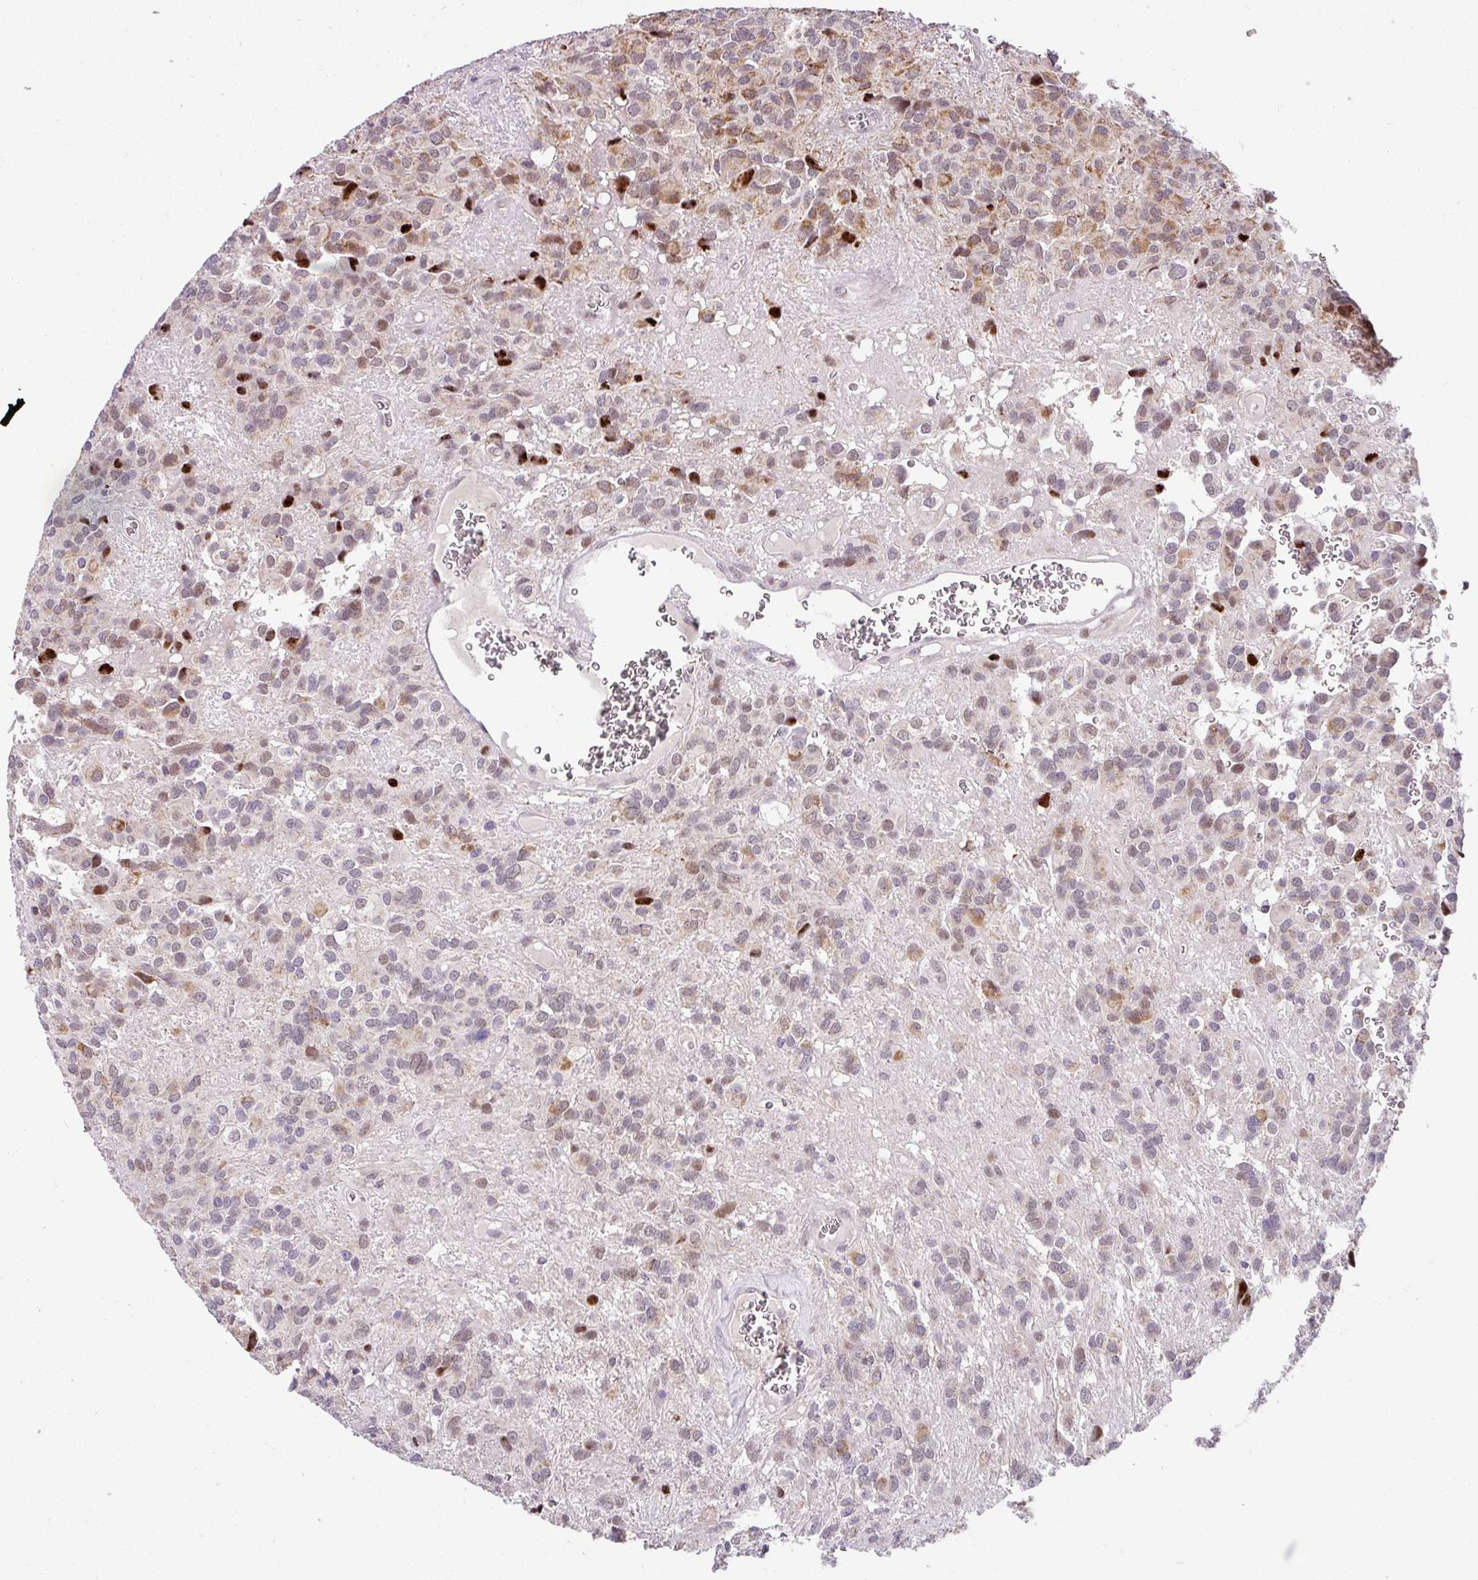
{"staining": {"intensity": "strong", "quantity": "<25%", "location": "cytoplasmic/membranous,nuclear"}, "tissue": "glioma", "cell_type": "Tumor cells", "image_type": "cancer", "snomed": [{"axis": "morphology", "description": "Glioma, malignant, Low grade"}, {"axis": "topography", "description": "Brain"}], "caption": "A high-resolution micrograph shows immunohistochemistry staining of malignant glioma (low-grade), which demonstrates strong cytoplasmic/membranous and nuclear expression in approximately <25% of tumor cells.", "gene": "SARS2", "patient": {"sex": "male", "age": 56}}